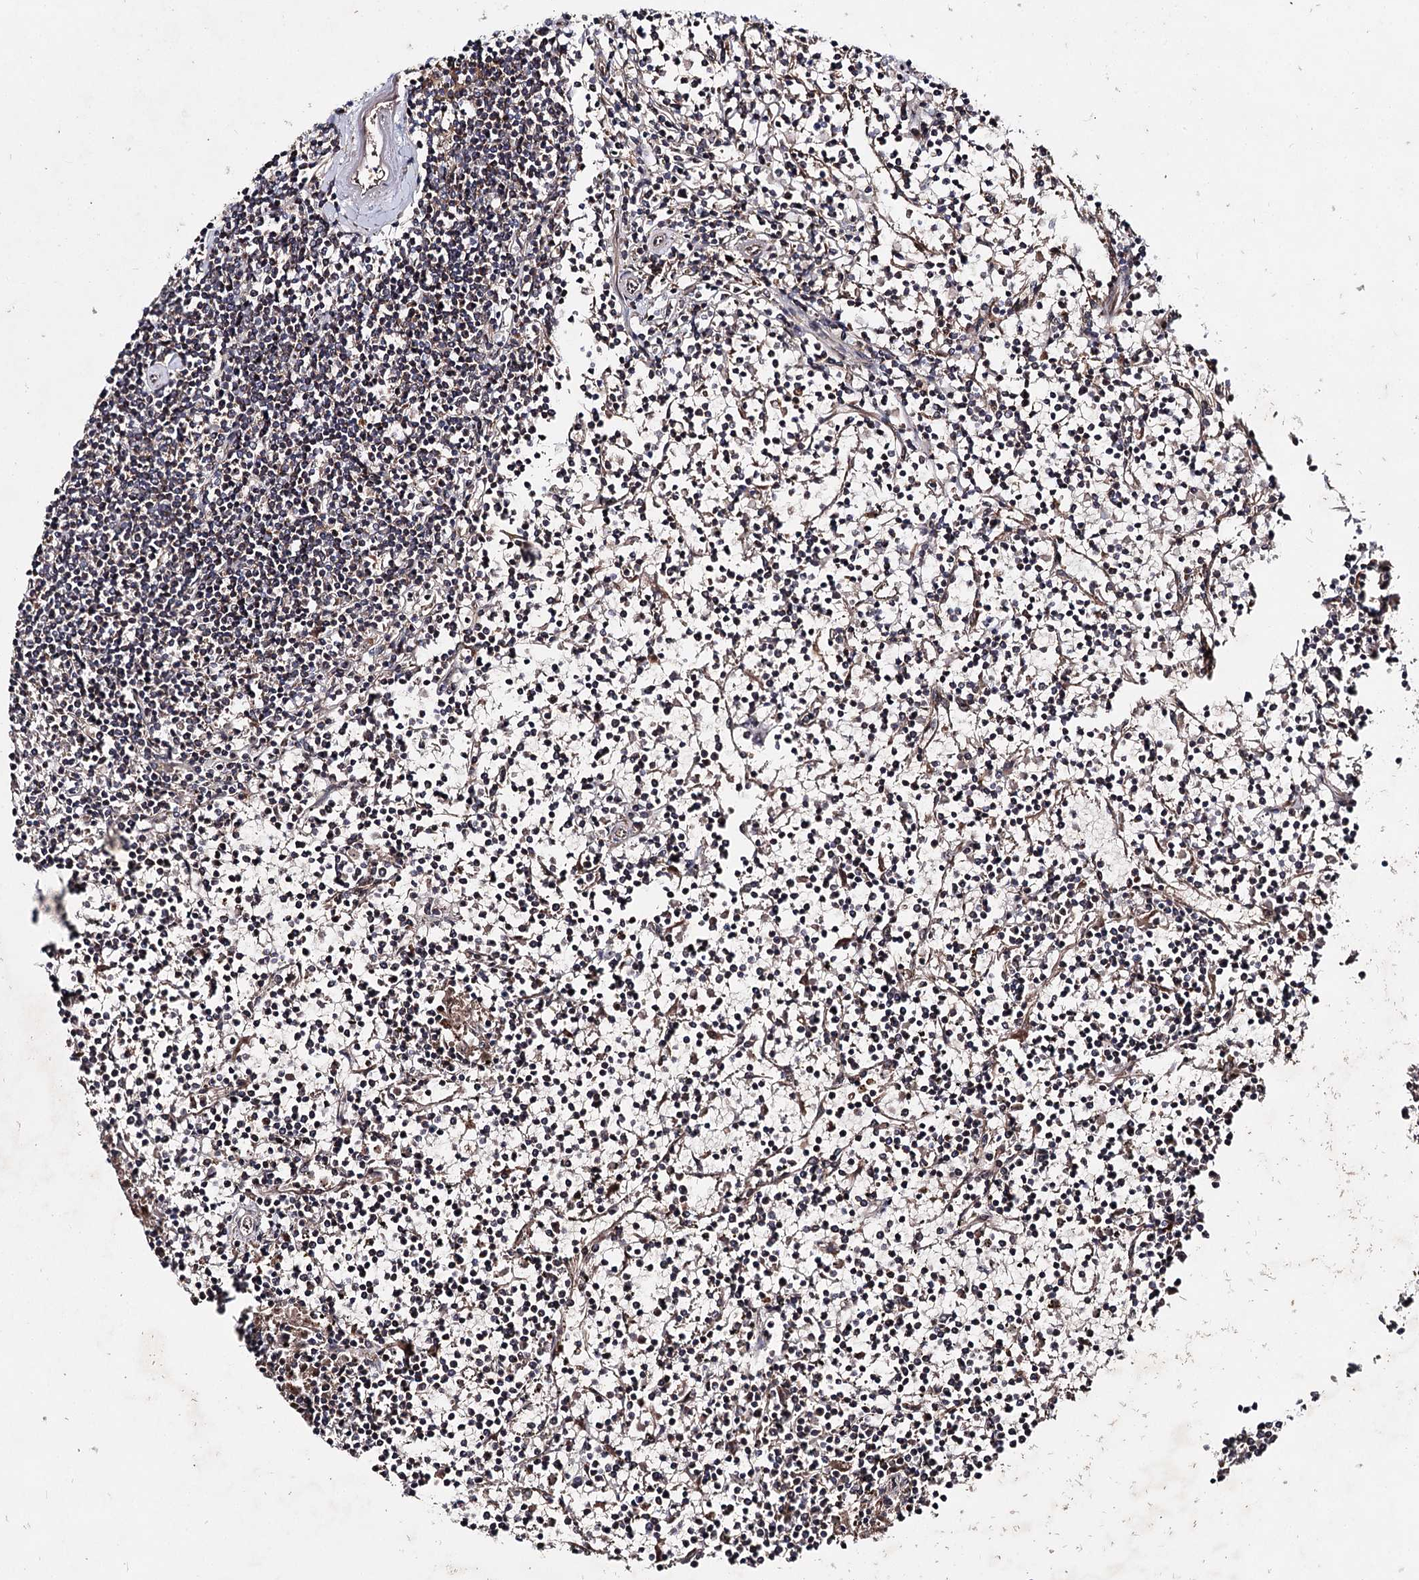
{"staining": {"intensity": "negative", "quantity": "none", "location": "none"}, "tissue": "lymphoma", "cell_type": "Tumor cells", "image_type": "cancer", "snomed": [{"axis": "morphology", "description": "Malignant lymphoma, non-Hodgkin's type, Low grade"}, {"axis": "topography", "description": "Spleen"}], "caption": "Tumor cells show no significant protein expression in lymphoma.", "gene": "MSANTD2", "patient": {"sex": "female", "age": 19}}